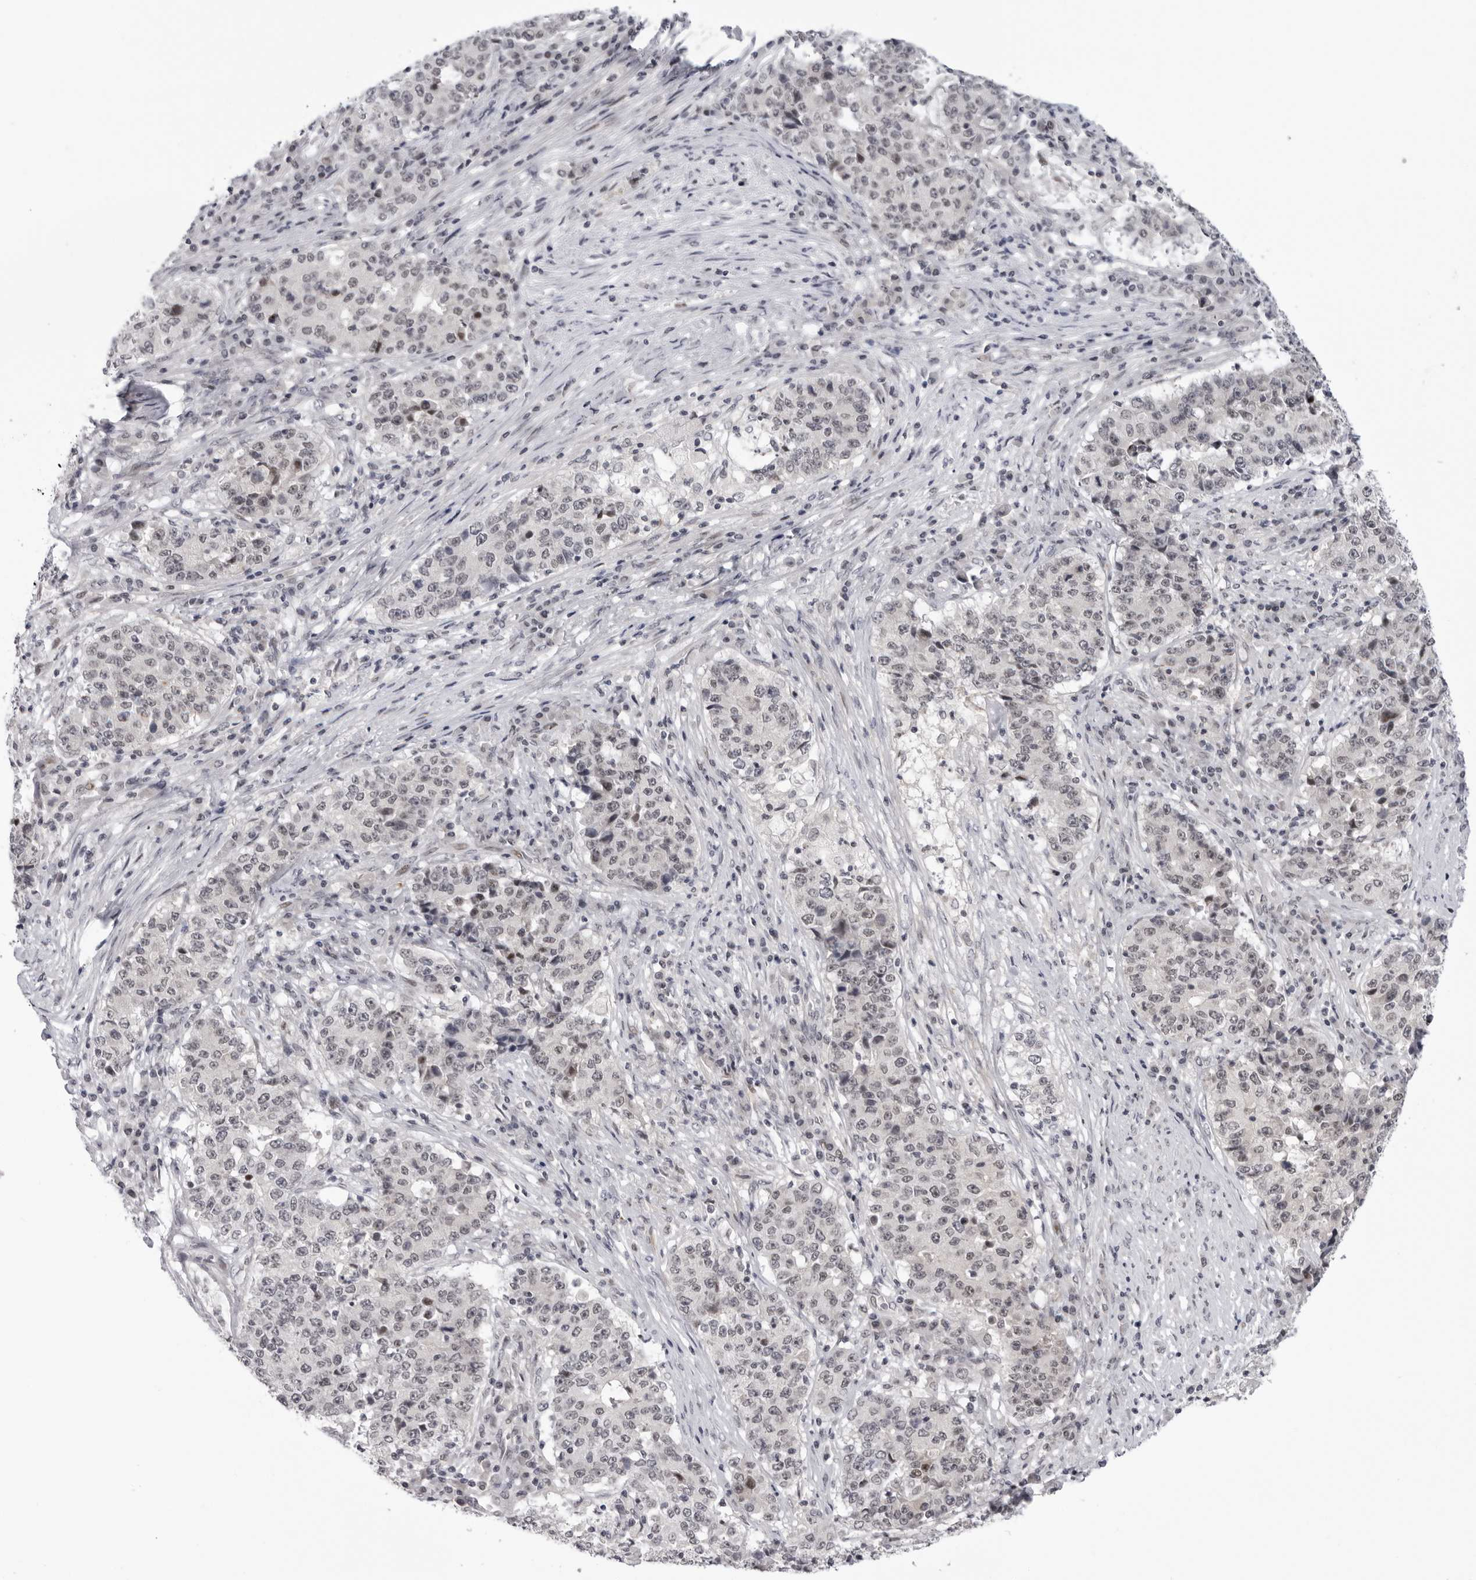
{"staining": {"intensity": "weak", "quantity": "<25%", "location": "nuclear"}, "tissue": "stomach cancer", "cell_type": "Tumor cells", "image_type": "cancer", "snomed": [{"axis": "morphology", "description": "Adenocarcinoma, NOS"}, {"axis": "topography", "description": "Stomach"}], "caption": "This image is of stomach cancer stained with IHC to label a protein in brown with the nuclei are counter-stained blue. There is no expression in tumor cells.", "gene": "ALPK2", "patient": {"sex": "male", "age": 59}}